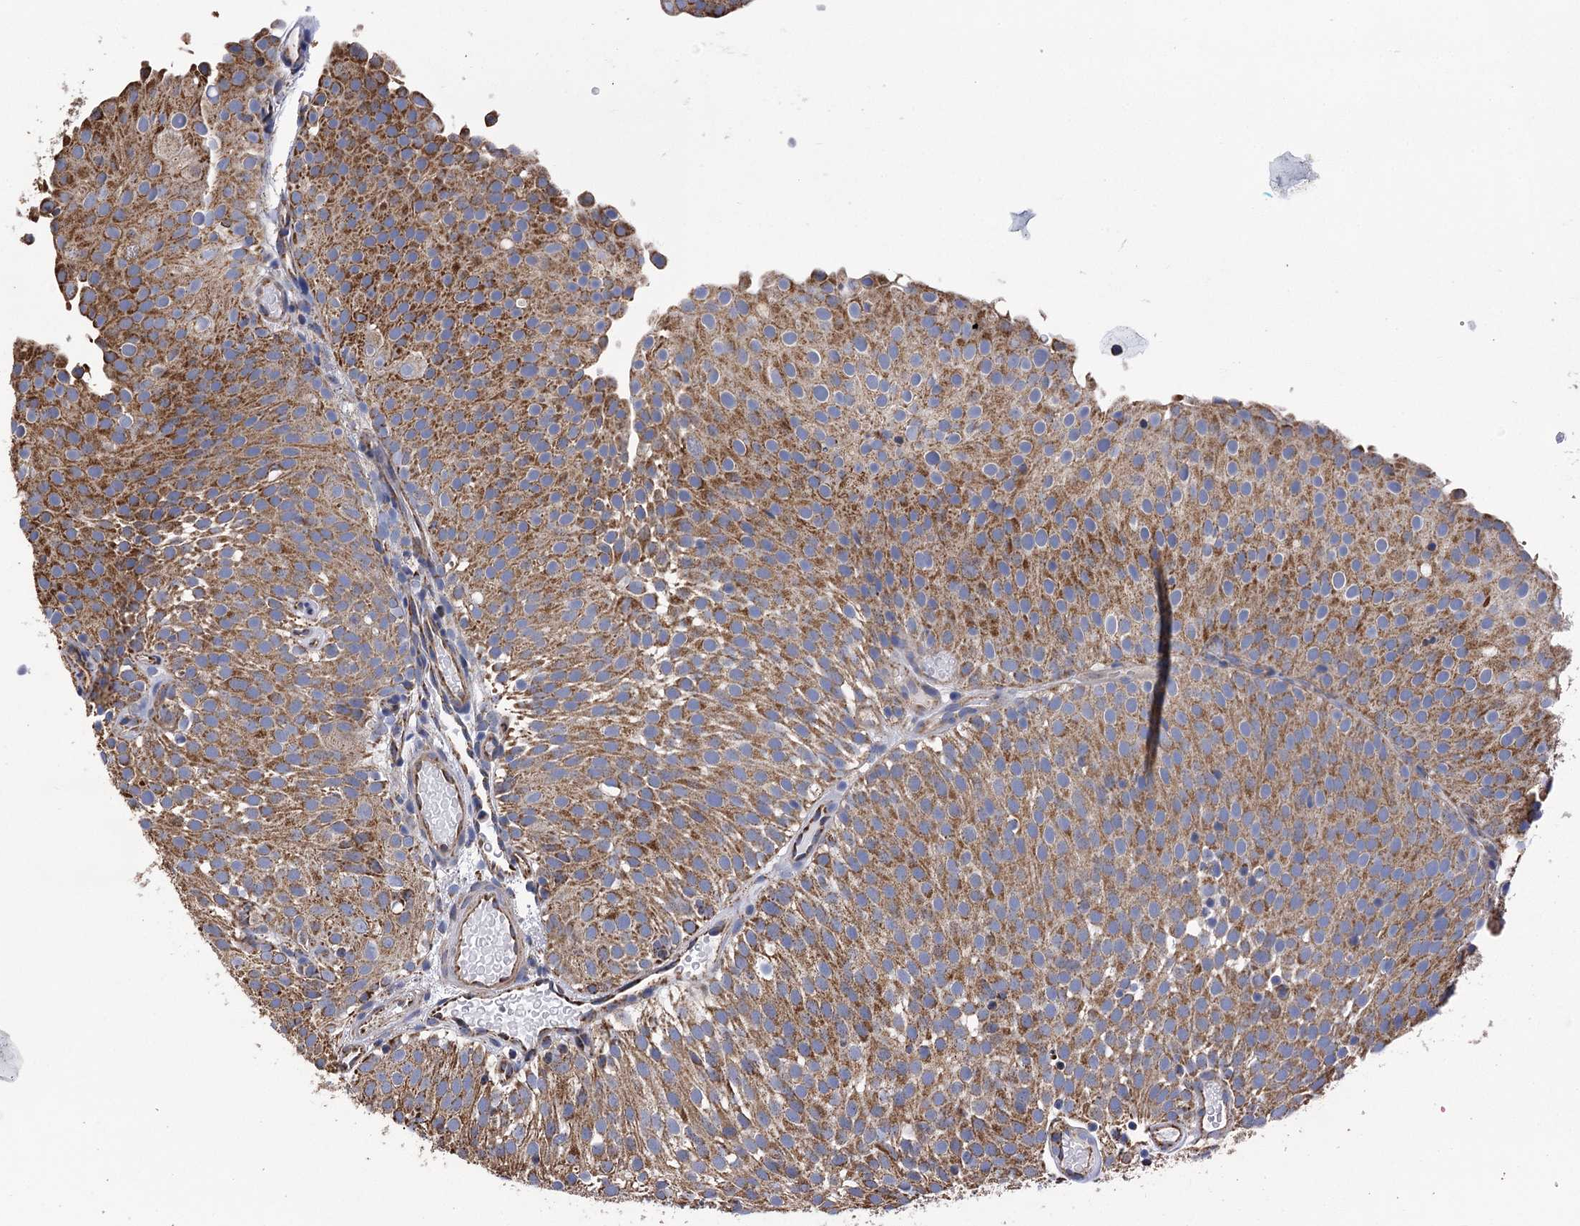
{"staining": {"intensity": "moderate", "quantity": ">75%", "location": "cytoplasmic/membranous"}, "tissue": "urothelial cancer", "cell_type": "Tumor cells", "image_type": "cancer", "snomed": [{"axis": "morphology", "description": "Urothelial carcinoma, Low grade"}, {"axis": "topography", "description": "Urinary bladder"}], "caption": "A photomicrograph of human low-grade urothelial carcinoma stained for a protein reveals moderate cytoplasmic/membranous brown staining in tumor cells.", "gene": "CCDC73", "patient": {"sex": "male", "age": 78}}